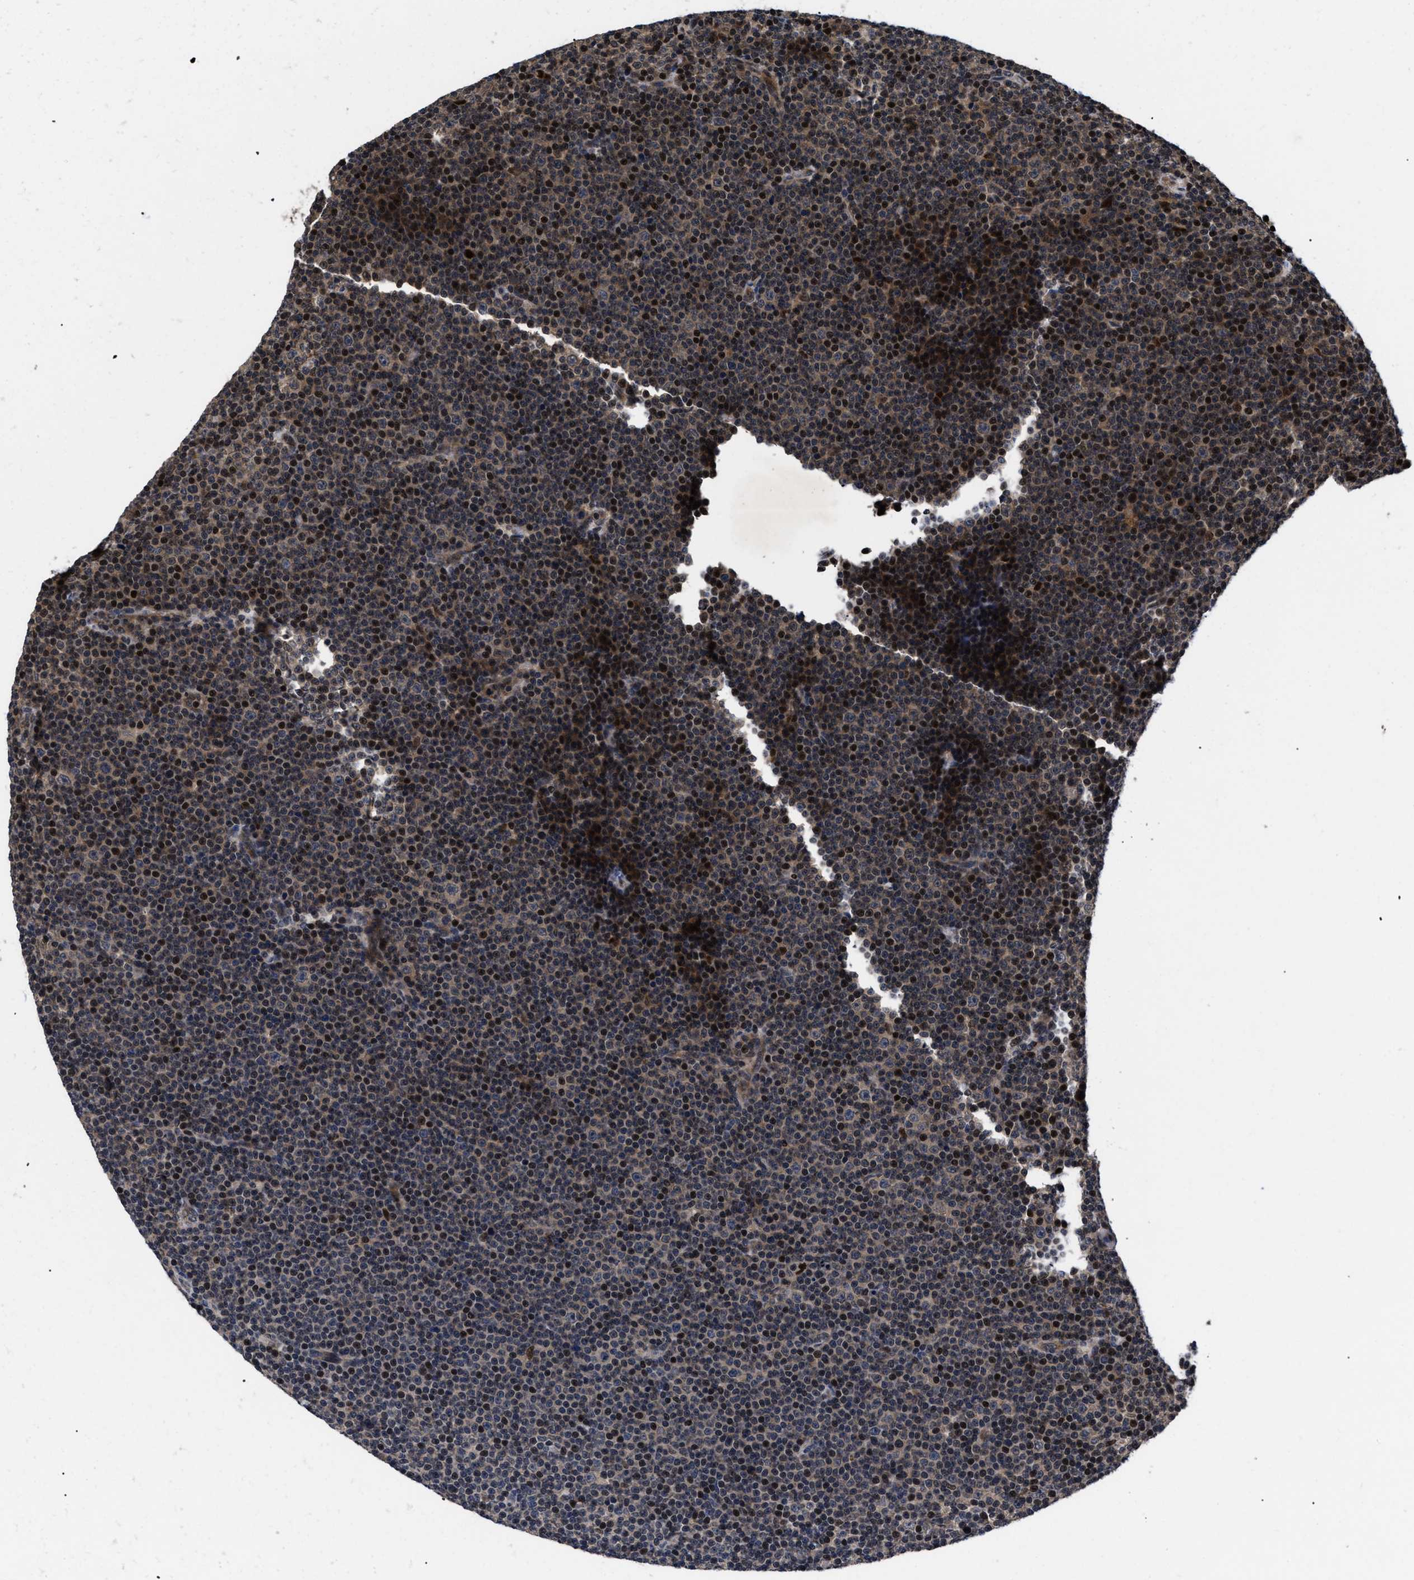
{"staining": {"intensity": "moderate", "quantity": "25%-75%", "location": "nuclear"}, "tissue": "lymphoma", "cell_type": "Tumor cells", "image_type": "cancer", "snomed": [{"axis": "morphology", "description": "Malignant lymphoma, non-Hodgkin's type, Low grade"}, {"axis": "topography", "description": "Lymph node"}], "caption": "High-power microscopy captured an IHC micrograph of malignant lymphoma, non-Hodgkin's type (low-grade), revealing moderate nuclear positivity in about 25%-75% of tumor cells.", "gene": "FAM200A", "patient": {"sex": "female", "age": 67}}